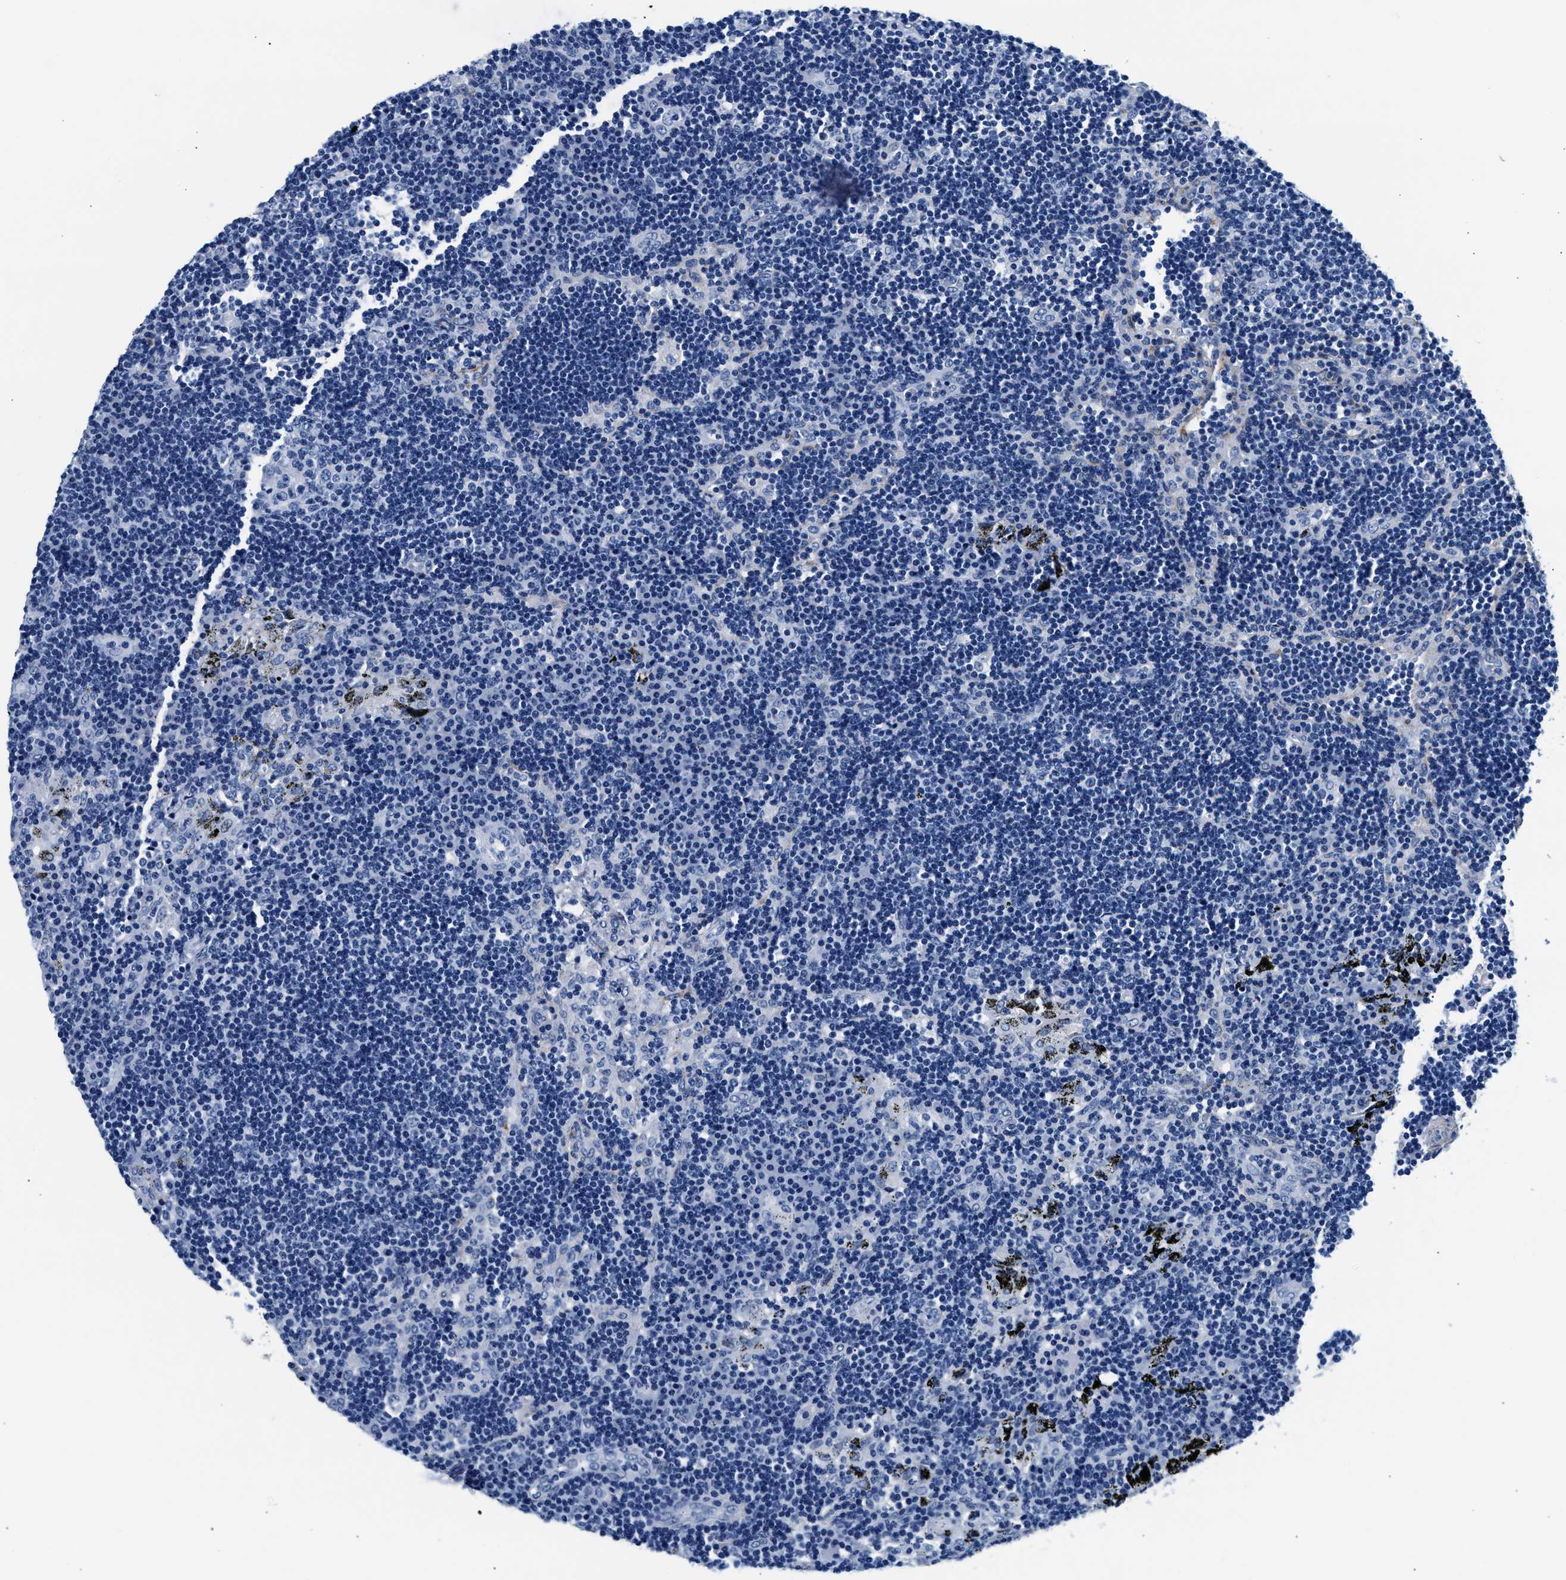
{"staining": {"intensity": "negative", "quantity": "none", "location": "none"}, "tissue": "lymph node", "cell_type": "Germinal center cells", "image_type": "normal", "snomed": [{"axis": "morphology", "description": "Normal tissue, NOS"}, {"axis": "morphology", "description": "Squamous cell carcinoma, metastatic, NOS"}, {"axis": "topography", "description": "Lymph node"}], "caption": "DAB immunohistochemical staining of normal human lymph node demonstrates no significant expression in germinal center cells.", "gene": "TNR", "patient": {"sex": "female", "age": 53}}